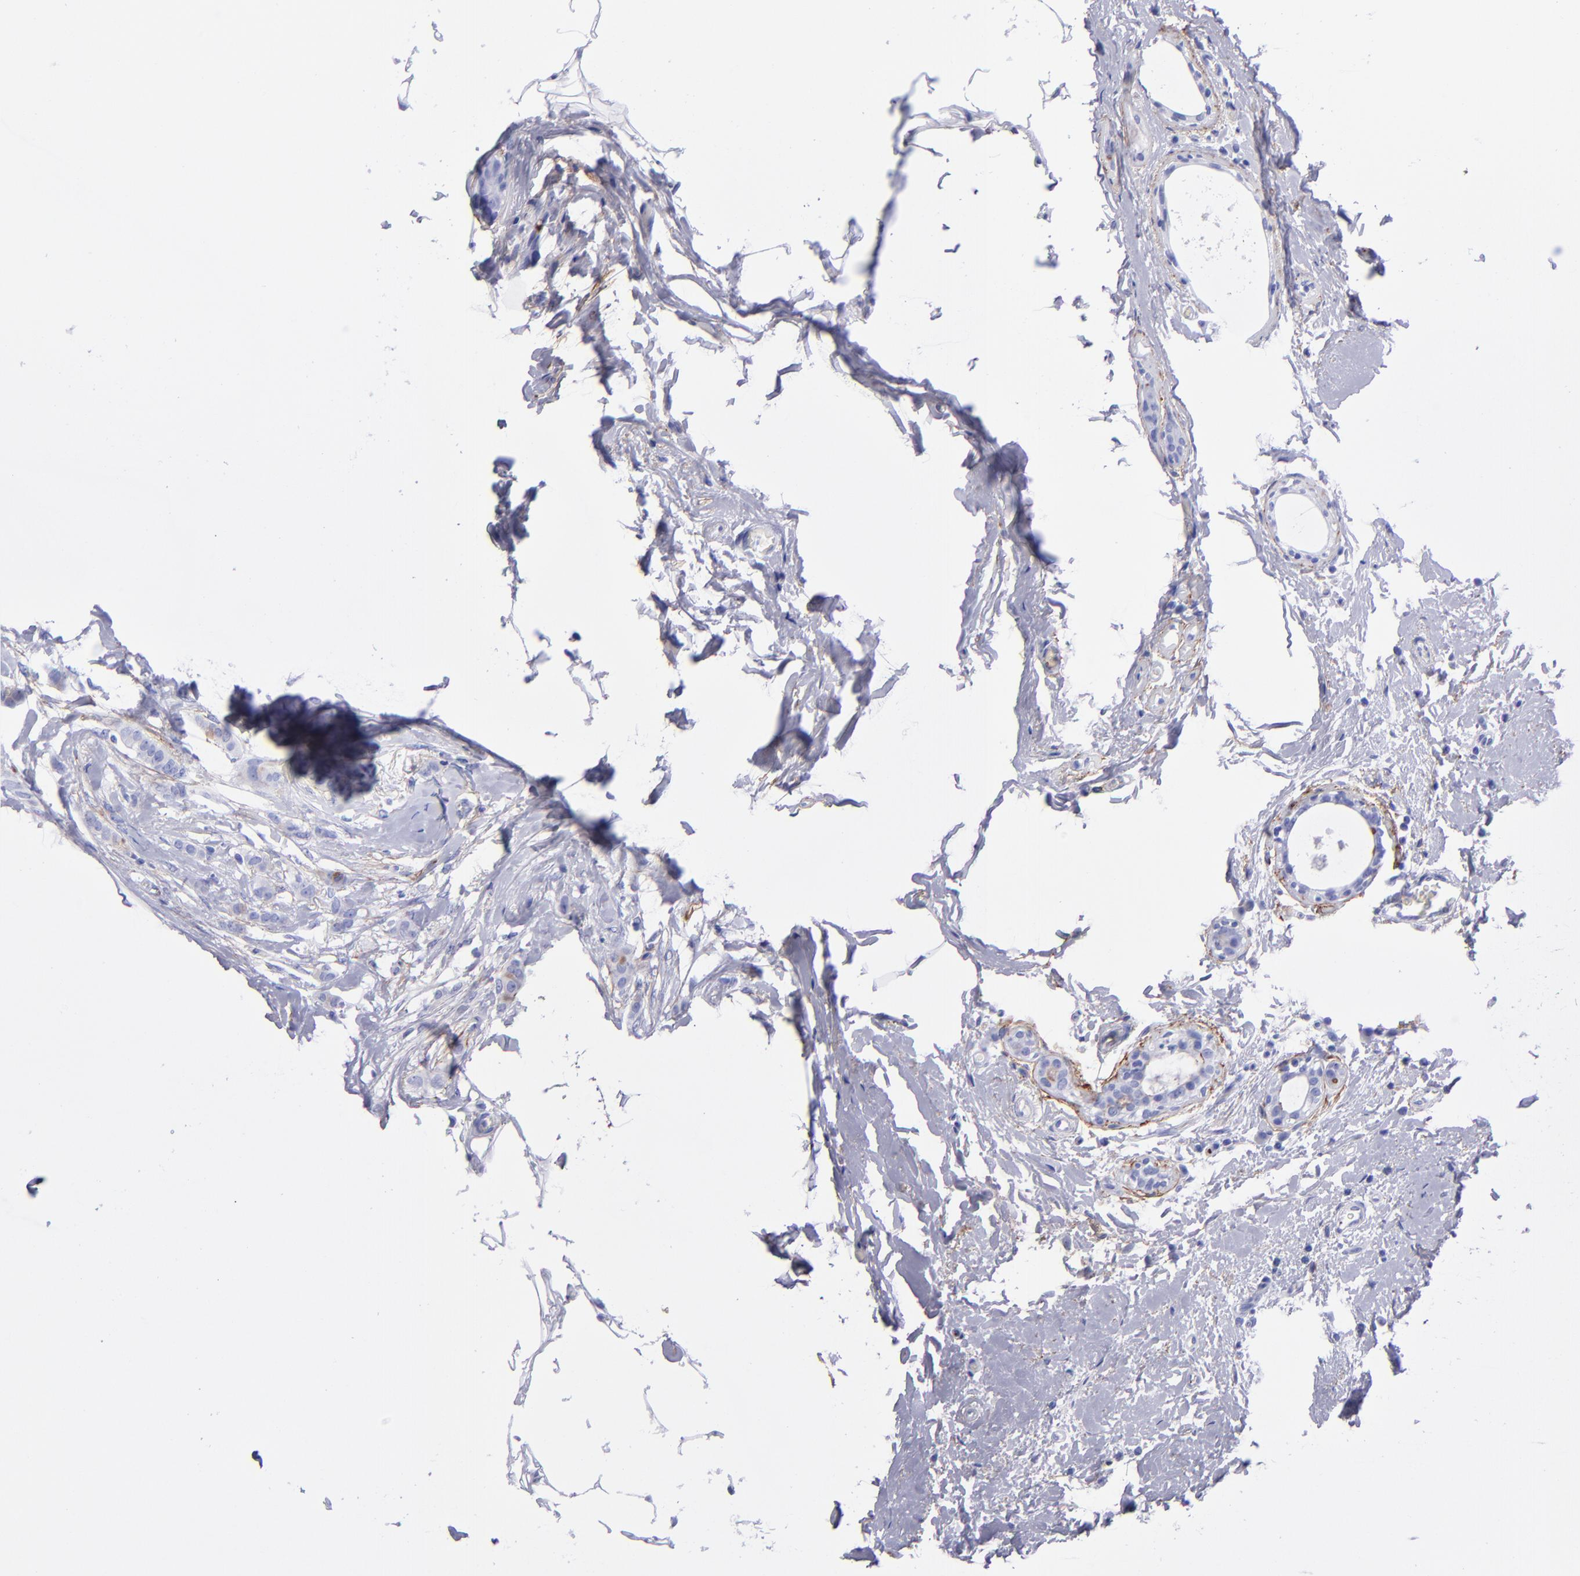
{"staining": {"intensity": "negative", "quantity": "none", "location": "none"}, "tissue": "breast cancer", "cell_type": "Tumor cells", "image_type": "cancer", "snomed": [{"axis": "morphology", "description": "Lobular carcinoma"}, {"axis": "topography", "description": "Breast"}], "caption": "The photomicrograph exhibits no staining of tumor cells in breast cancer. Nuclei are stained in blue.", "gene": "EFCAB13", "patient": {"sex": "female", "age": 55}}